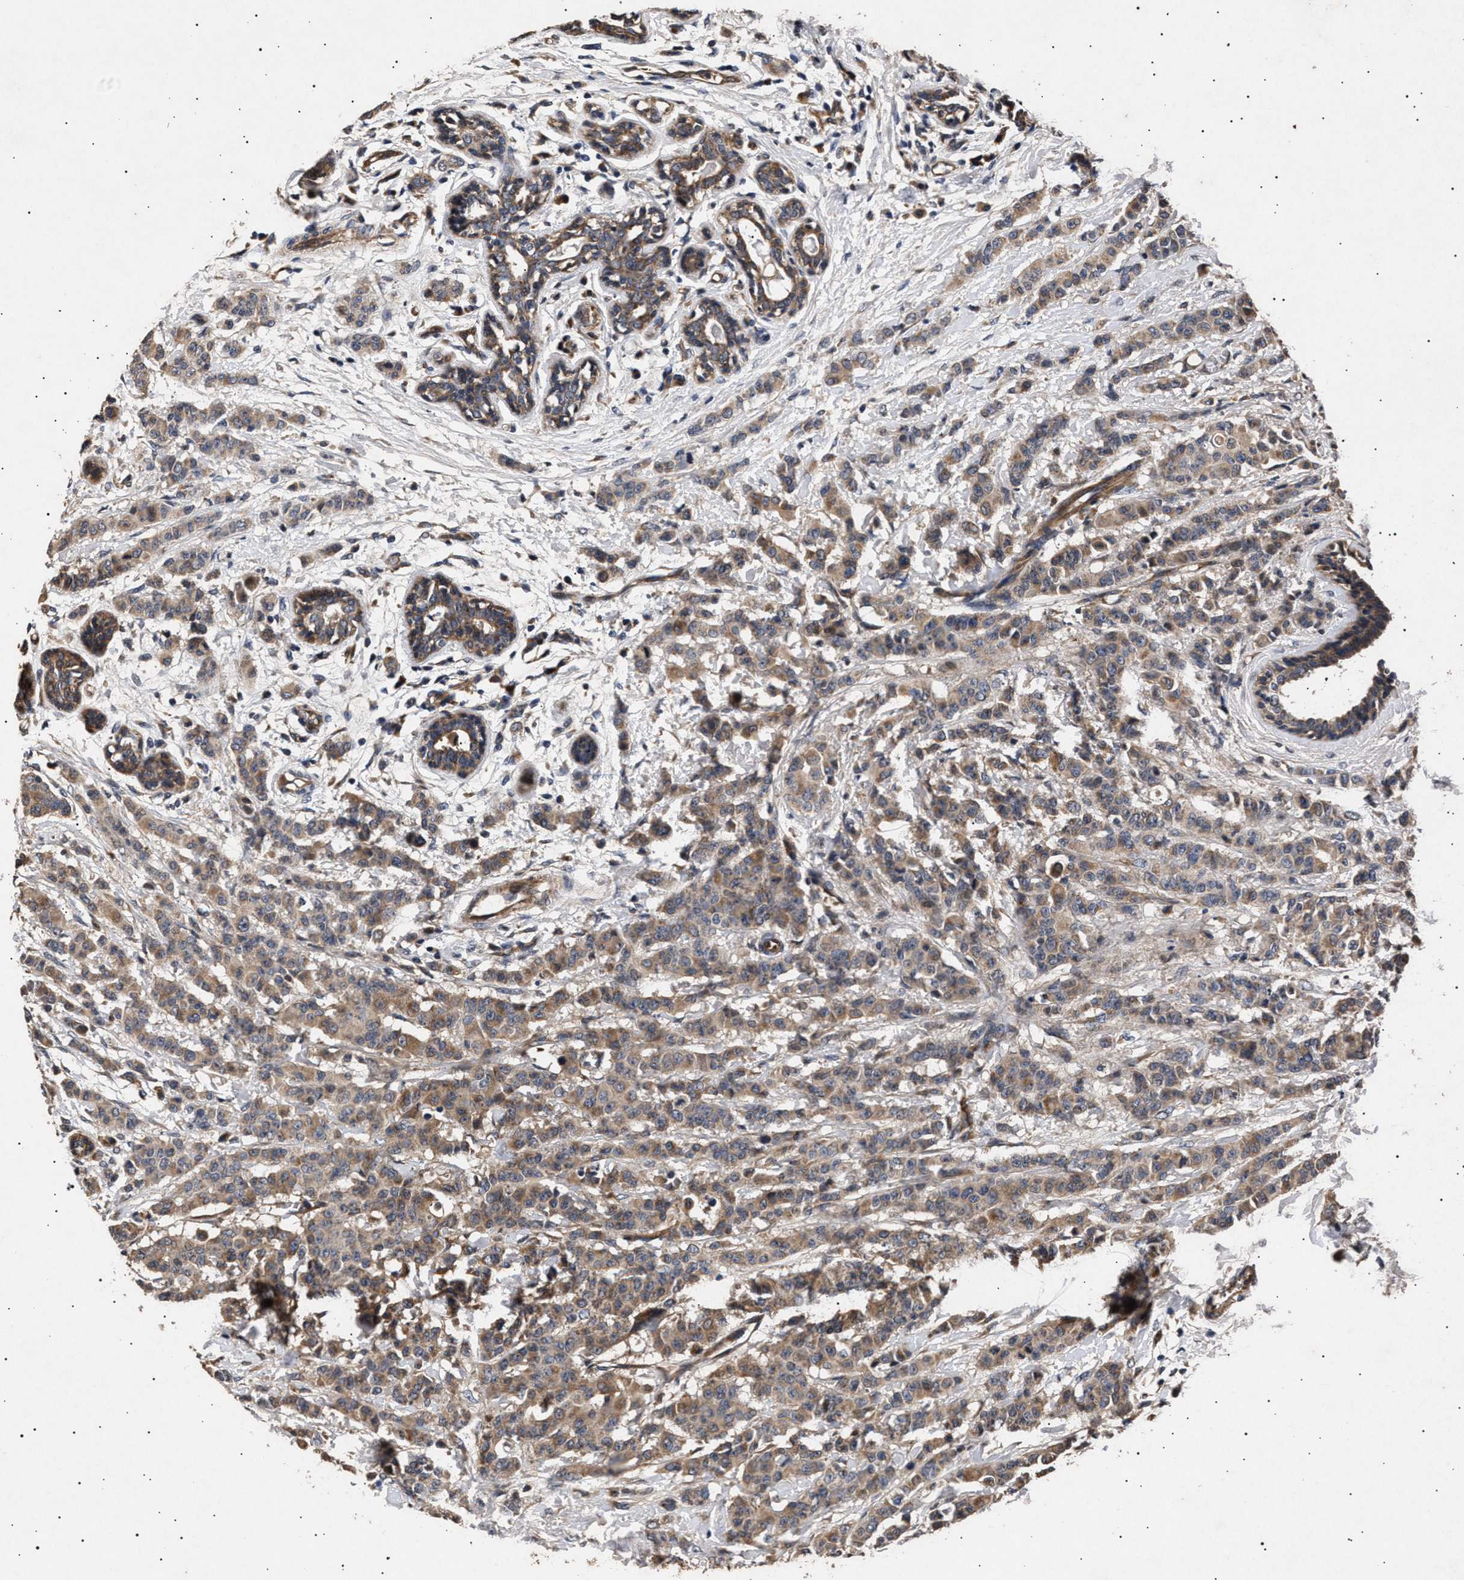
{"staining": {"intensity": "moderate", "quantity": ">75%", "location": "cytoplasmic/membranous"}, "tissue": "breast cancer", "cell_type": "Tumor cells", "image_type": "cancer", "snomed": [{"axis": "morphology", "description": "Normal tissue, NOS"}, {"axis": "morphology", "description": "Duct carcinoma"}, {"axis": "topography", "description": "Breast"}], "caption": "Breast cancer was stained to show a protein in brown. There is medium levels of moderate cytoplasmic/membranous positivity in approximately >75% of tumor cells.", "gene": "ITGB5", "patient": {"sex": "female", "age": 40}}